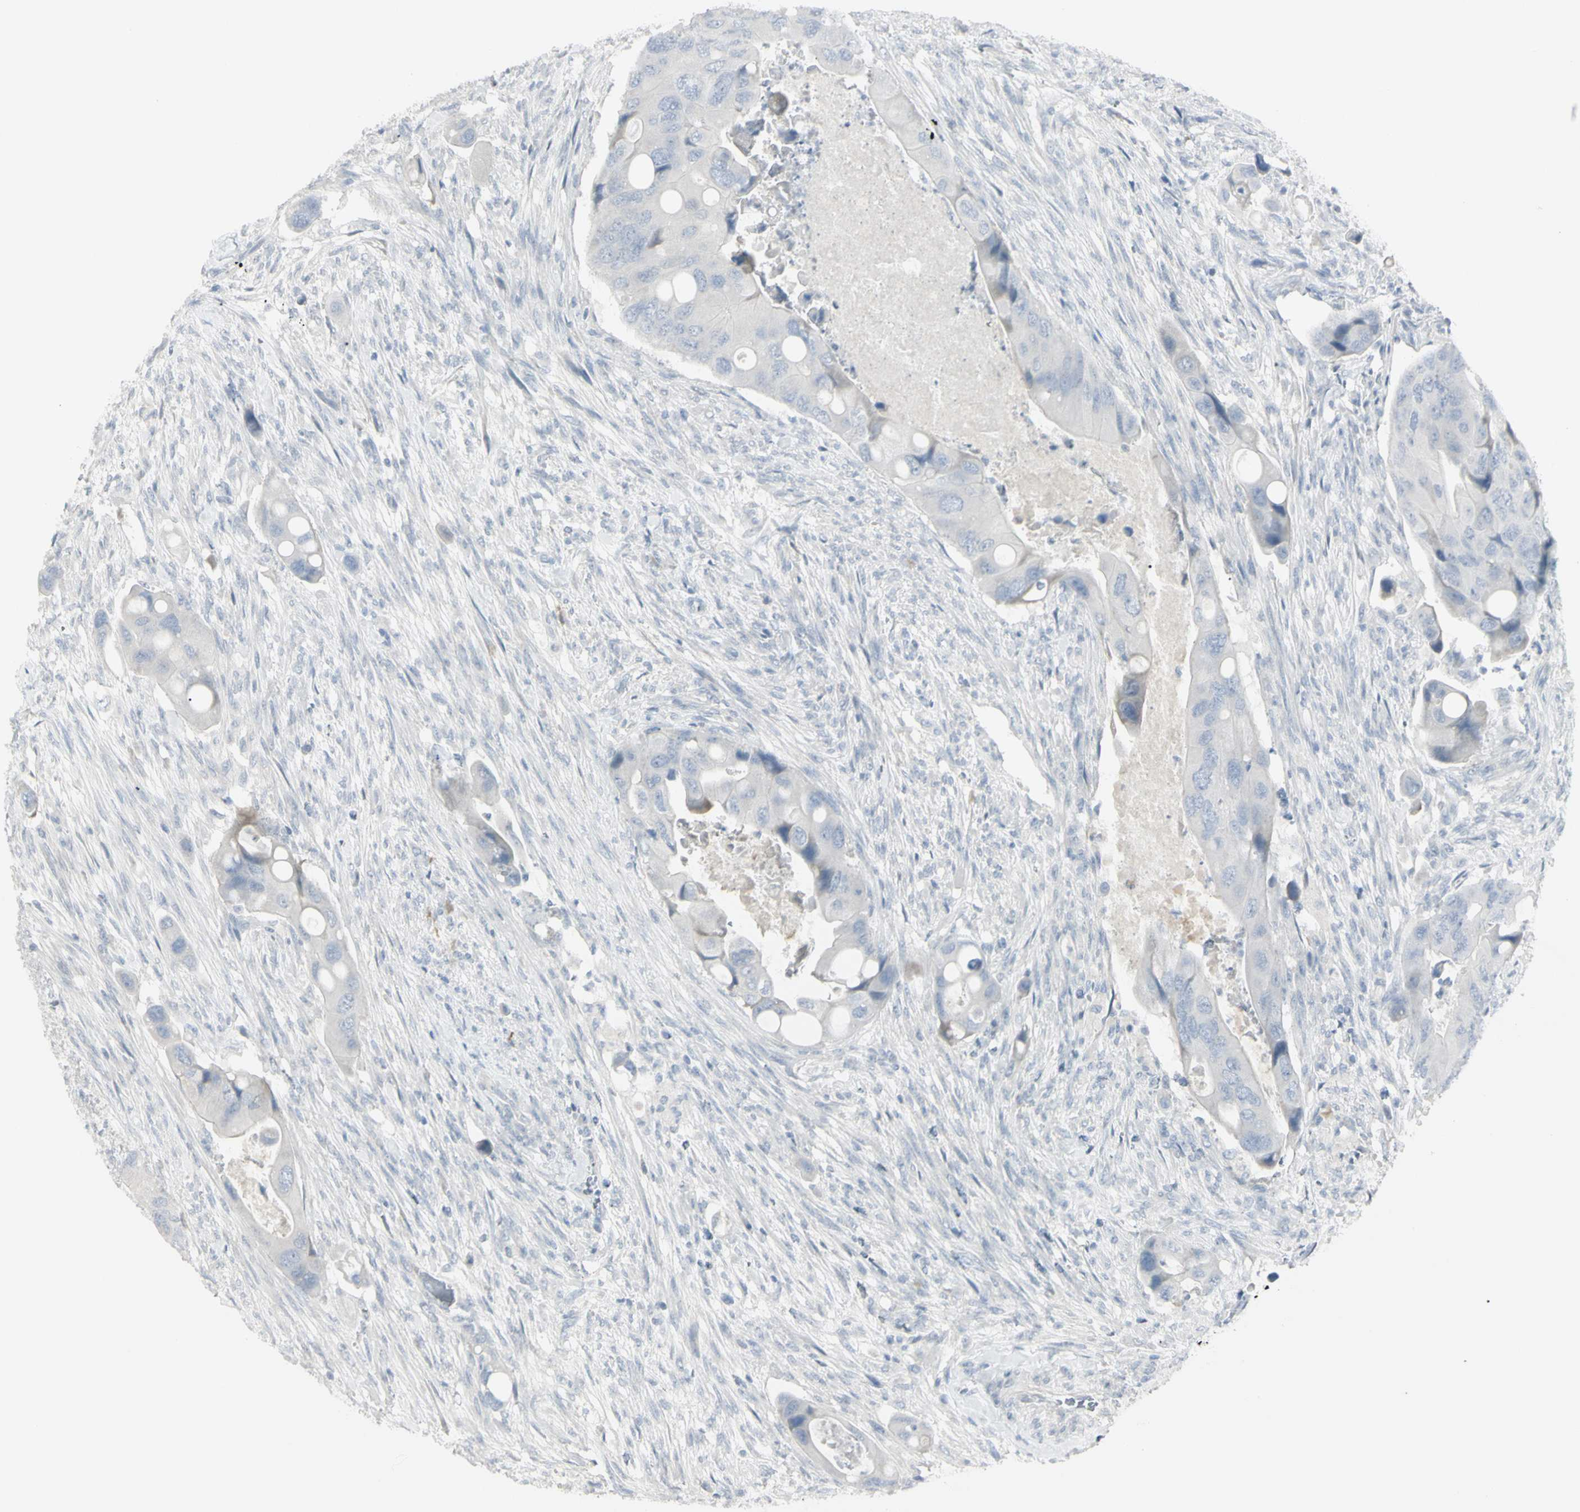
{"staining": {"intensity": "negative", "quantity": "none", "location": "none"}, "tissue": "colorectal cancer", "cell_type": "Tumor cells", "image_type": "cancer", "snomed": [{"axis": "morphology", "description": "Adenocarcinoma, NOS"}, {"axis": "topography", "description": "Rectum"}], "caption": "Immunohistochemistry micrograph of colorectal adenocarcinoma stained for a protein (brown), which shows no staining in tumor cells.", "gene": "PIP", "patient": {"sex": "female", "age": 57}}